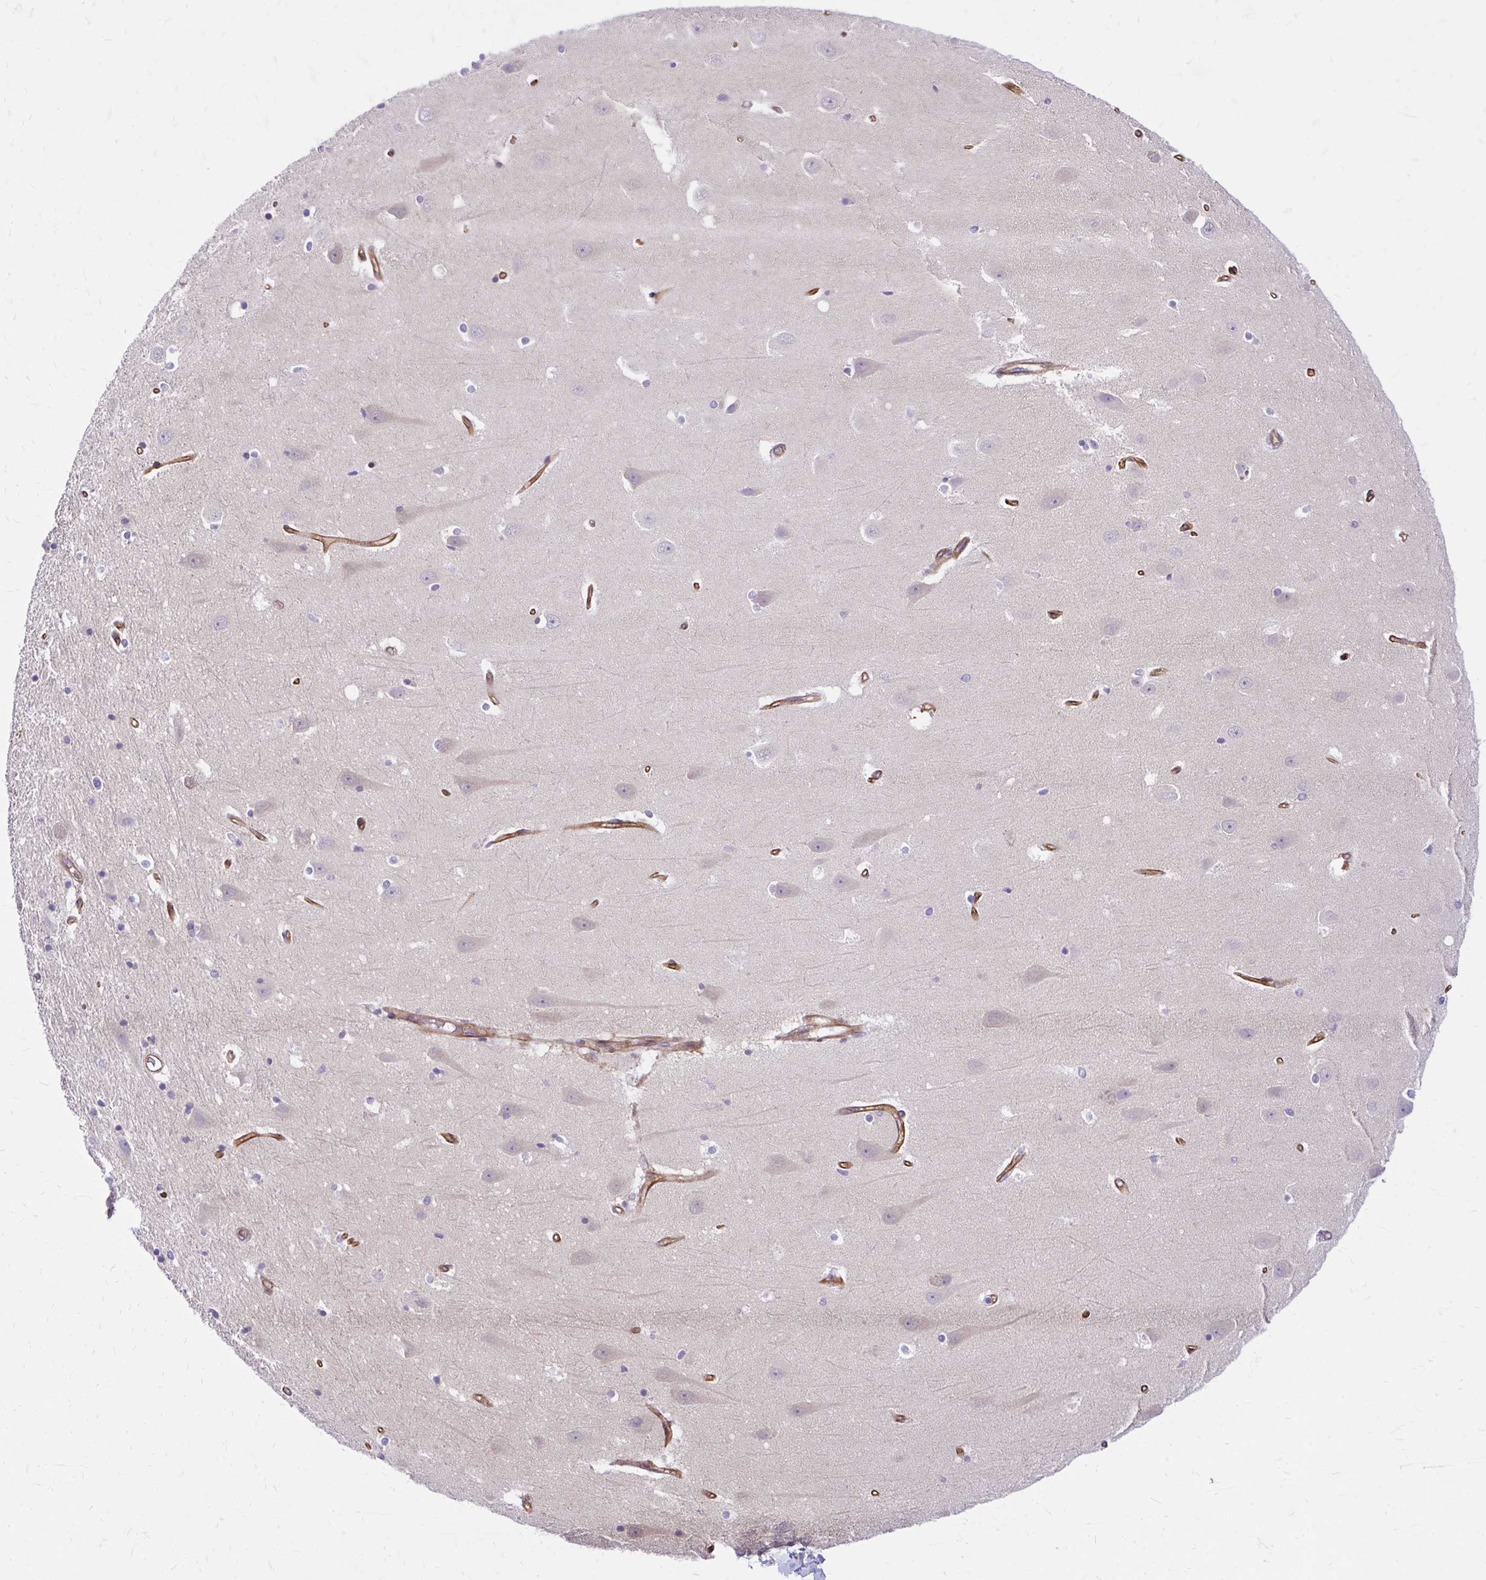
{"staining": {"intensity": "negative", "quantity": "none", "location": "none"}, "tissue": "hippocampus", "cell_type": "Glial cells", "image_type": "normal", "snomed": [{"axis": "morphology", "description": "Normal tissue, NOS"}, {"axis": "topography", "description": "Hippocampus"}], "caption": "Image shows no significant protein positivity in glial cells of unremarkable hippocampus.", "gene": "ESPNL", "patient": {"sex": "male", "age": 63}}